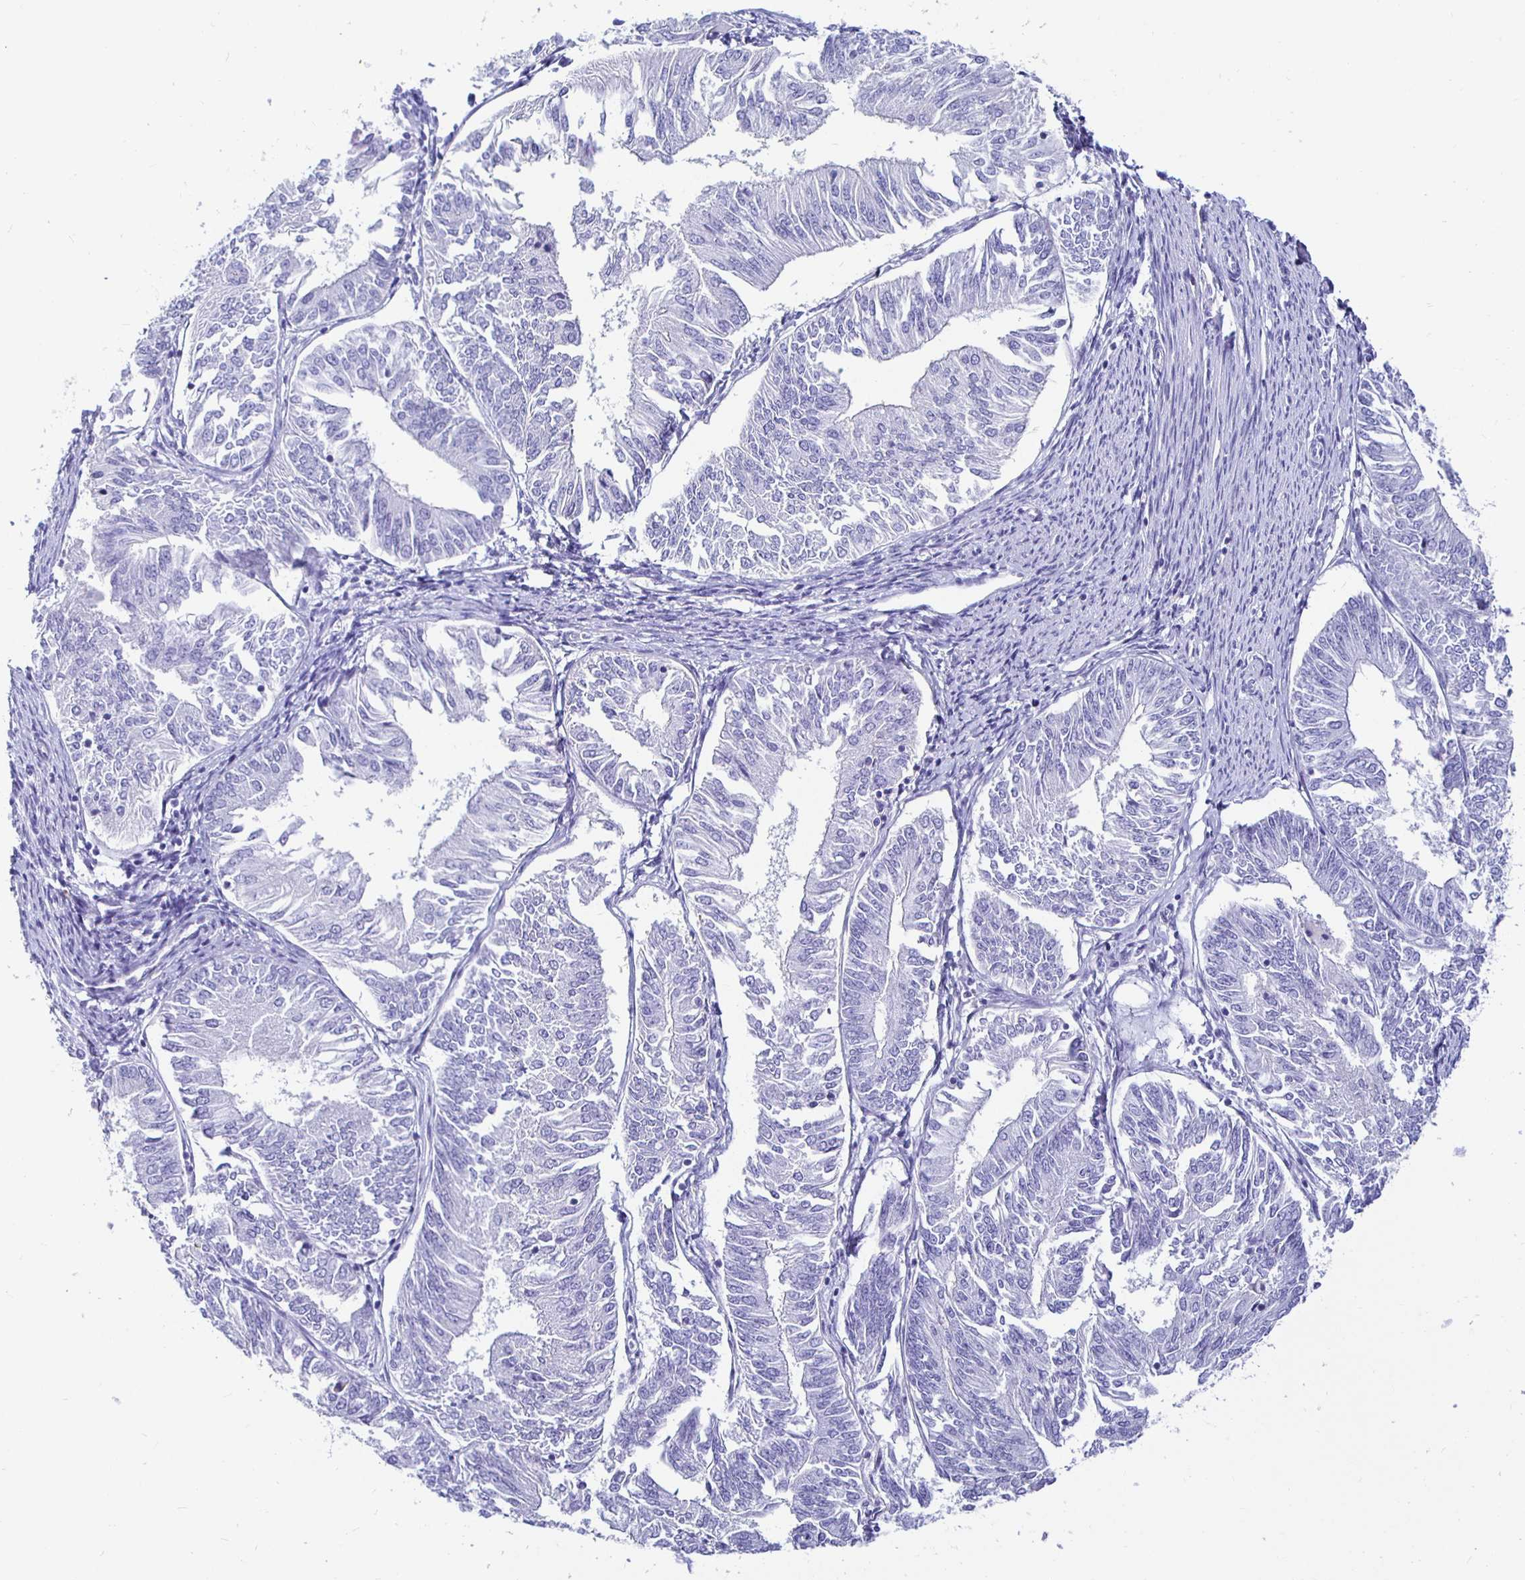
{"staining": {"intensity": "negative", "quantity": "none", "location": "none"}, "tissue": "endometrial cancer", "cell_type": "Tumor cells", "image_type": "cancer", "snomed": [{"axis": "morphology", "description": "Adenocarcinoma, NOS"}, {"axis": "topography", "description": "Endometrium"}], "caption": "Immunohistochemical staining of endometrial cancer (adenocarcinoma) demonstrates no significant positivity in tumor cells.", "gene": "UMOD", "patient": {"sex": "female", "age": 58}}